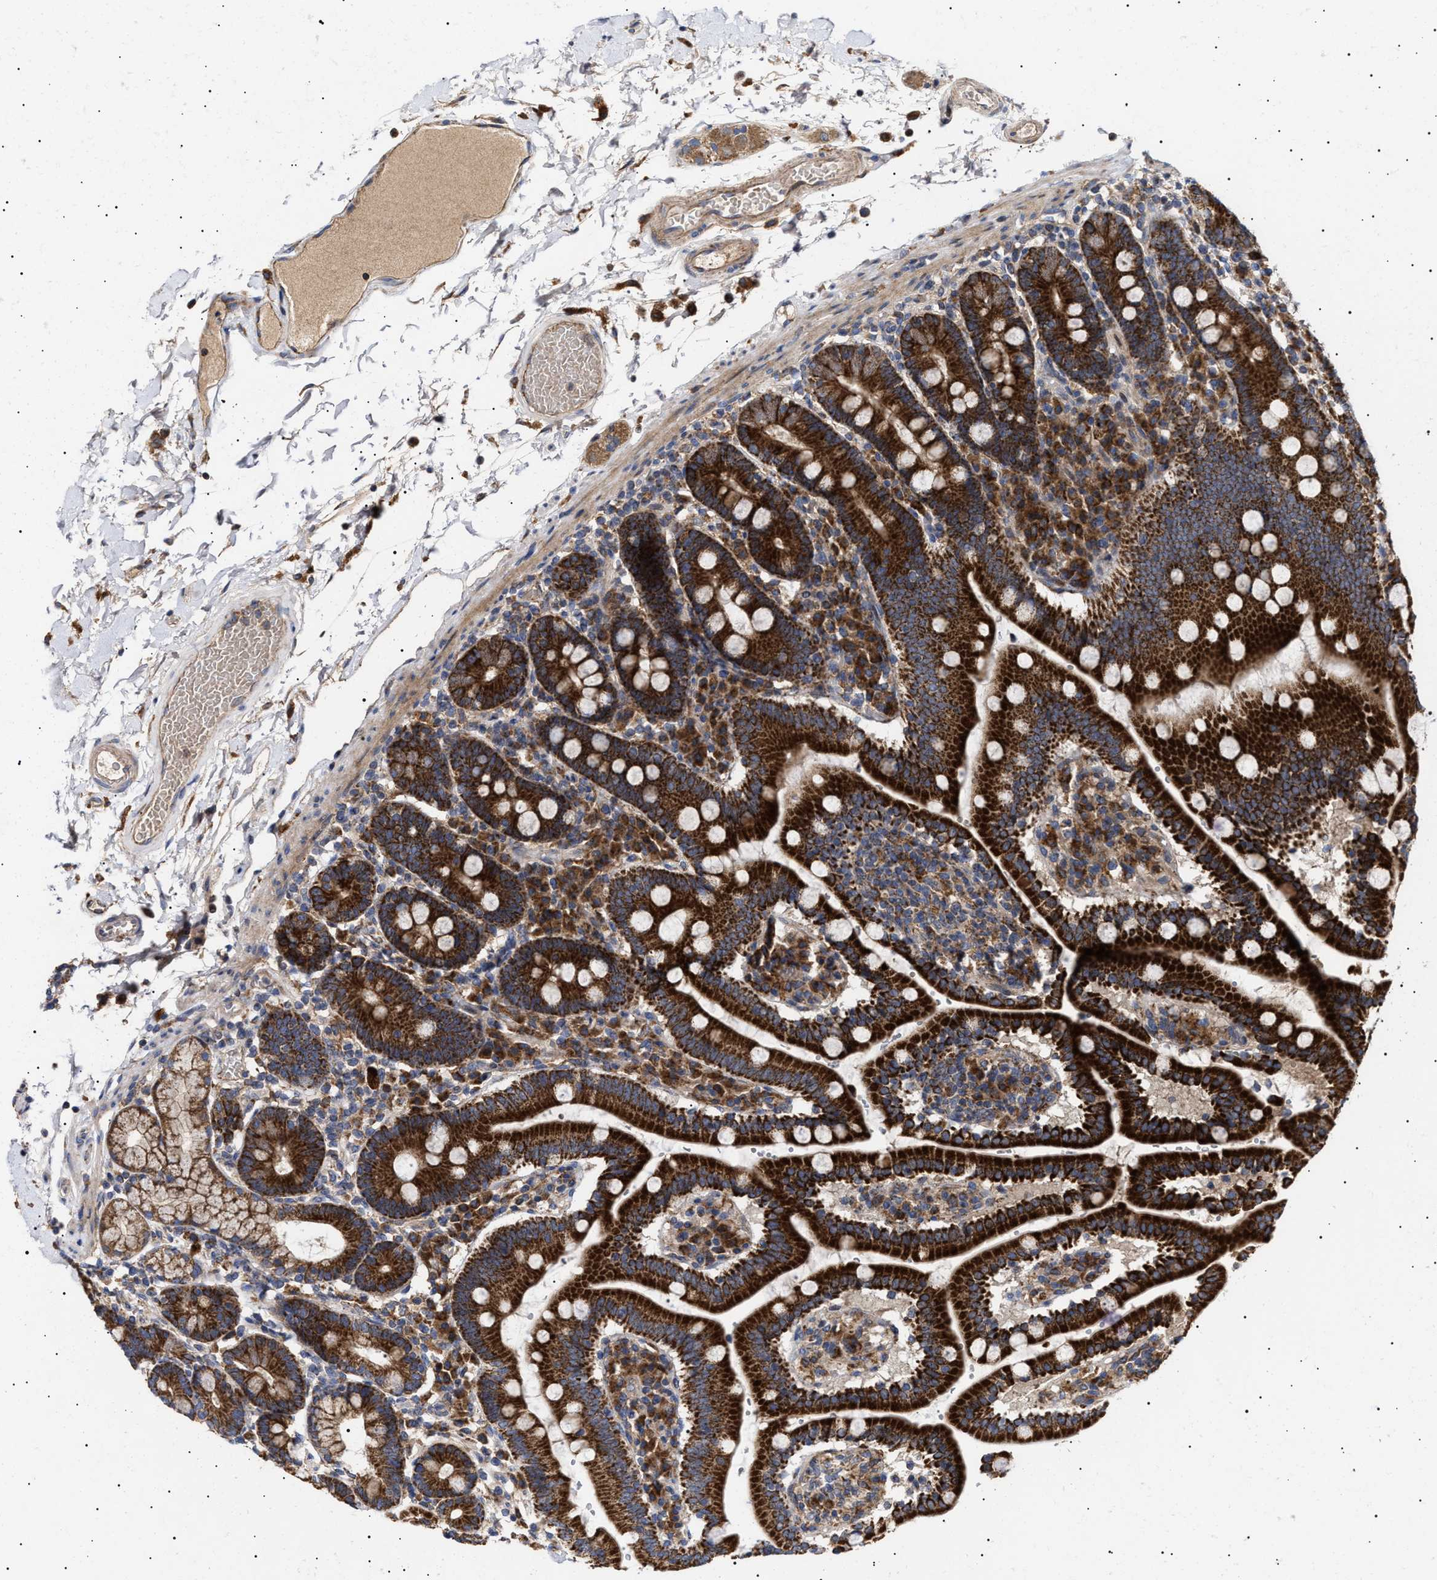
{"staining": {"intensity": "strong", "quantity": ">75%", "location": "cytoplasmic/membranous"}, "tissue": "duodenum", "cell_type": "Glandular cells", "image_type": "normal", "snomed": [{"axis": "morphology", "description": "Normal tissue, NOS"}, {"axis": "topography", "description": "Small intestine, NOS"}], "caption": "Immunohistochemistry (IHC) (DAB (3,3'-diaminobenzidine)) staining of unremarkable human duodenum displays strong cytoplasmic/membranous protein positivity in approximately >75% of glandular cells. The protein of interest is stained brown, and the nuclei are stained in blue (DAB IHC with brightfield microscopy, high magnification).", "gene": "MRPL10", "patient": {"sex": "female", "age": 71}}